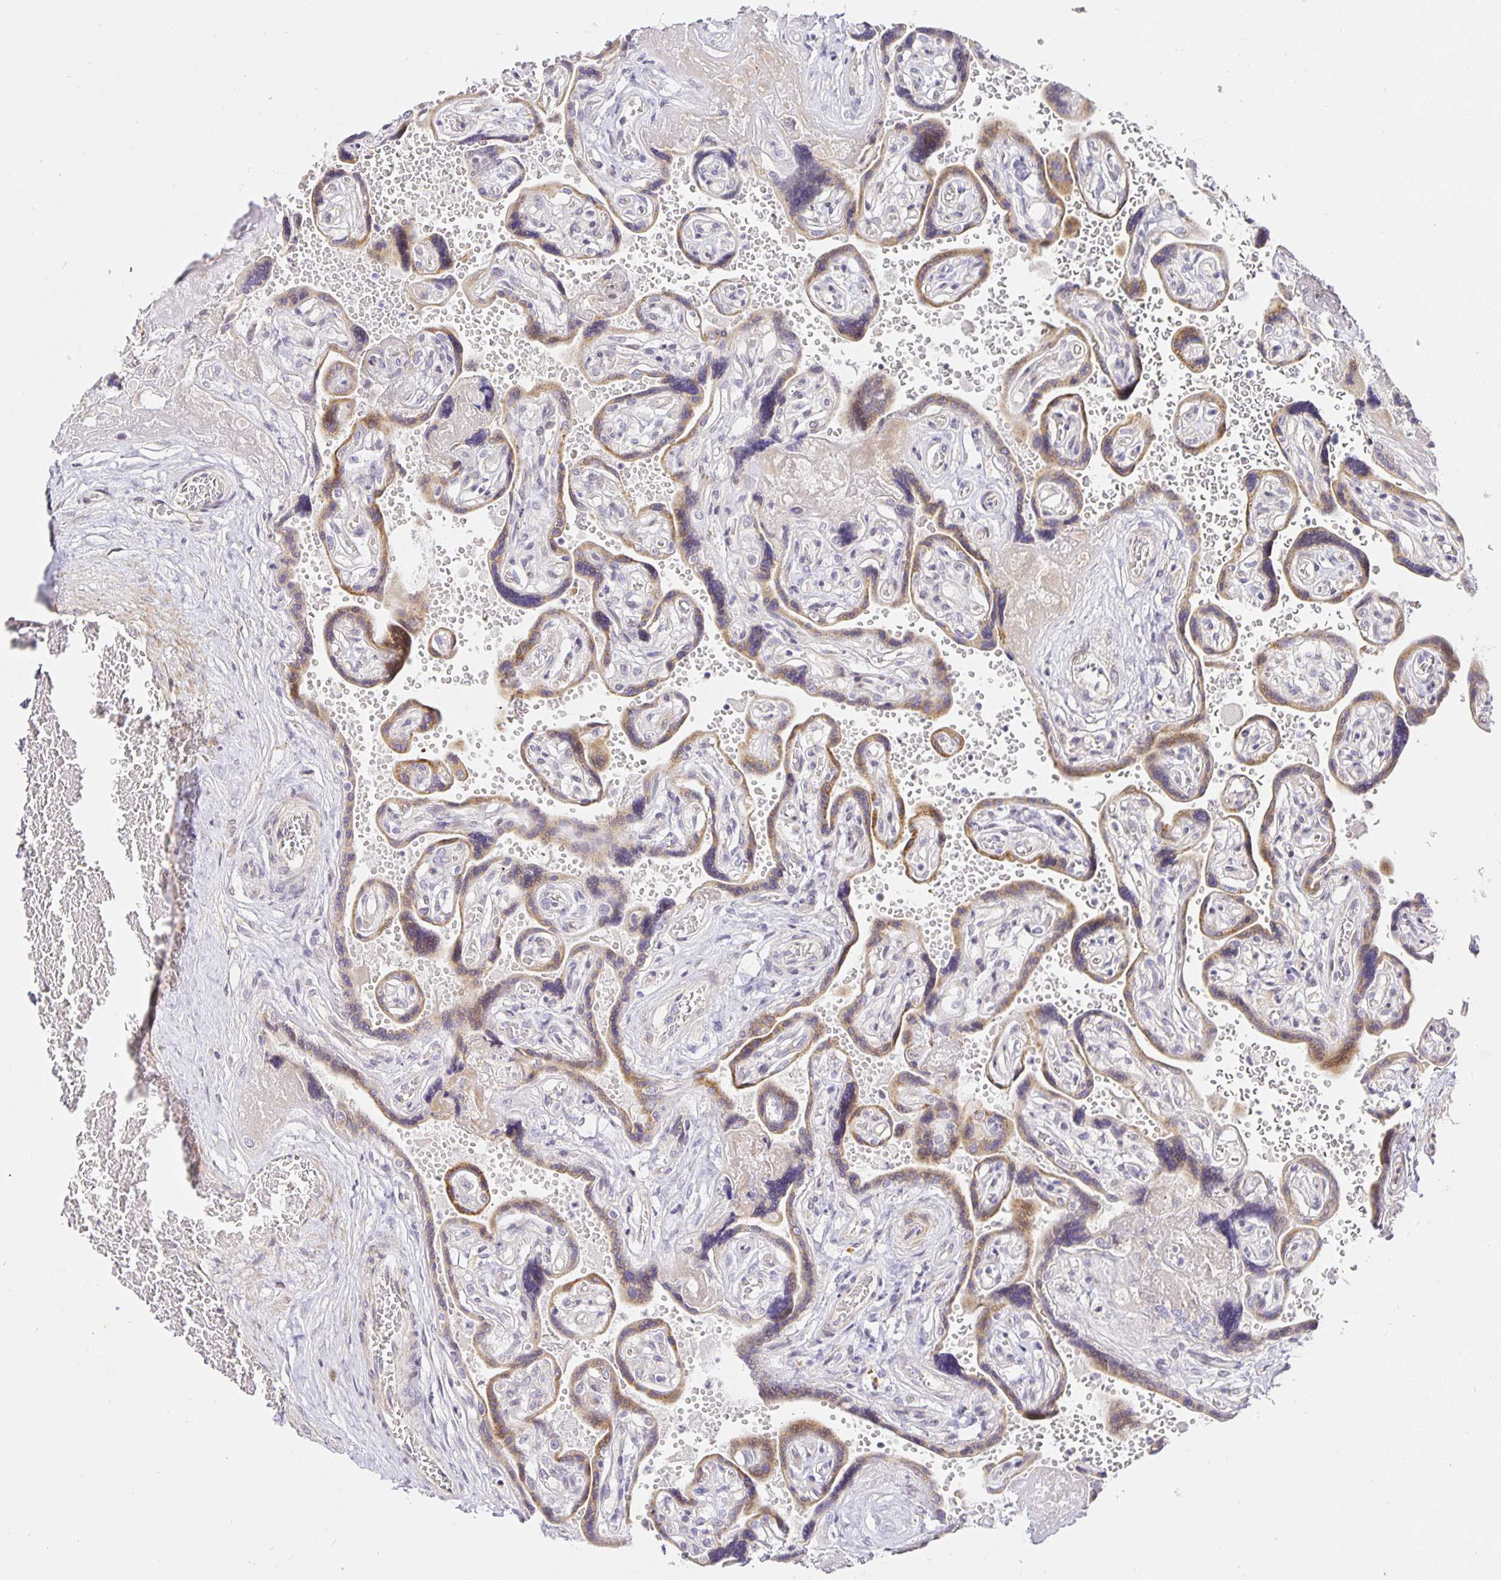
{"staining": {"intensity": "weak", "quantity": "<25%", "location": "cytoplasmic/membranous"}, "tissue": "placenta", "cell_type": "Decidual cells", "image_type": "normal", "snomed": [{"axis": "morphology", "description": "Normal tissue, NOS"}, {"axis": "topography", "description": "Placenta"}], "caption": "Immunohistochemistry (IHC) of benign placenta shows no expression in decidual cells. (DAB (3,3'-diaminobenzidine) IHC with hematoxylin counter stain).", "gene": "TJP3", "patient": {"sex": "female", "age": 32}}